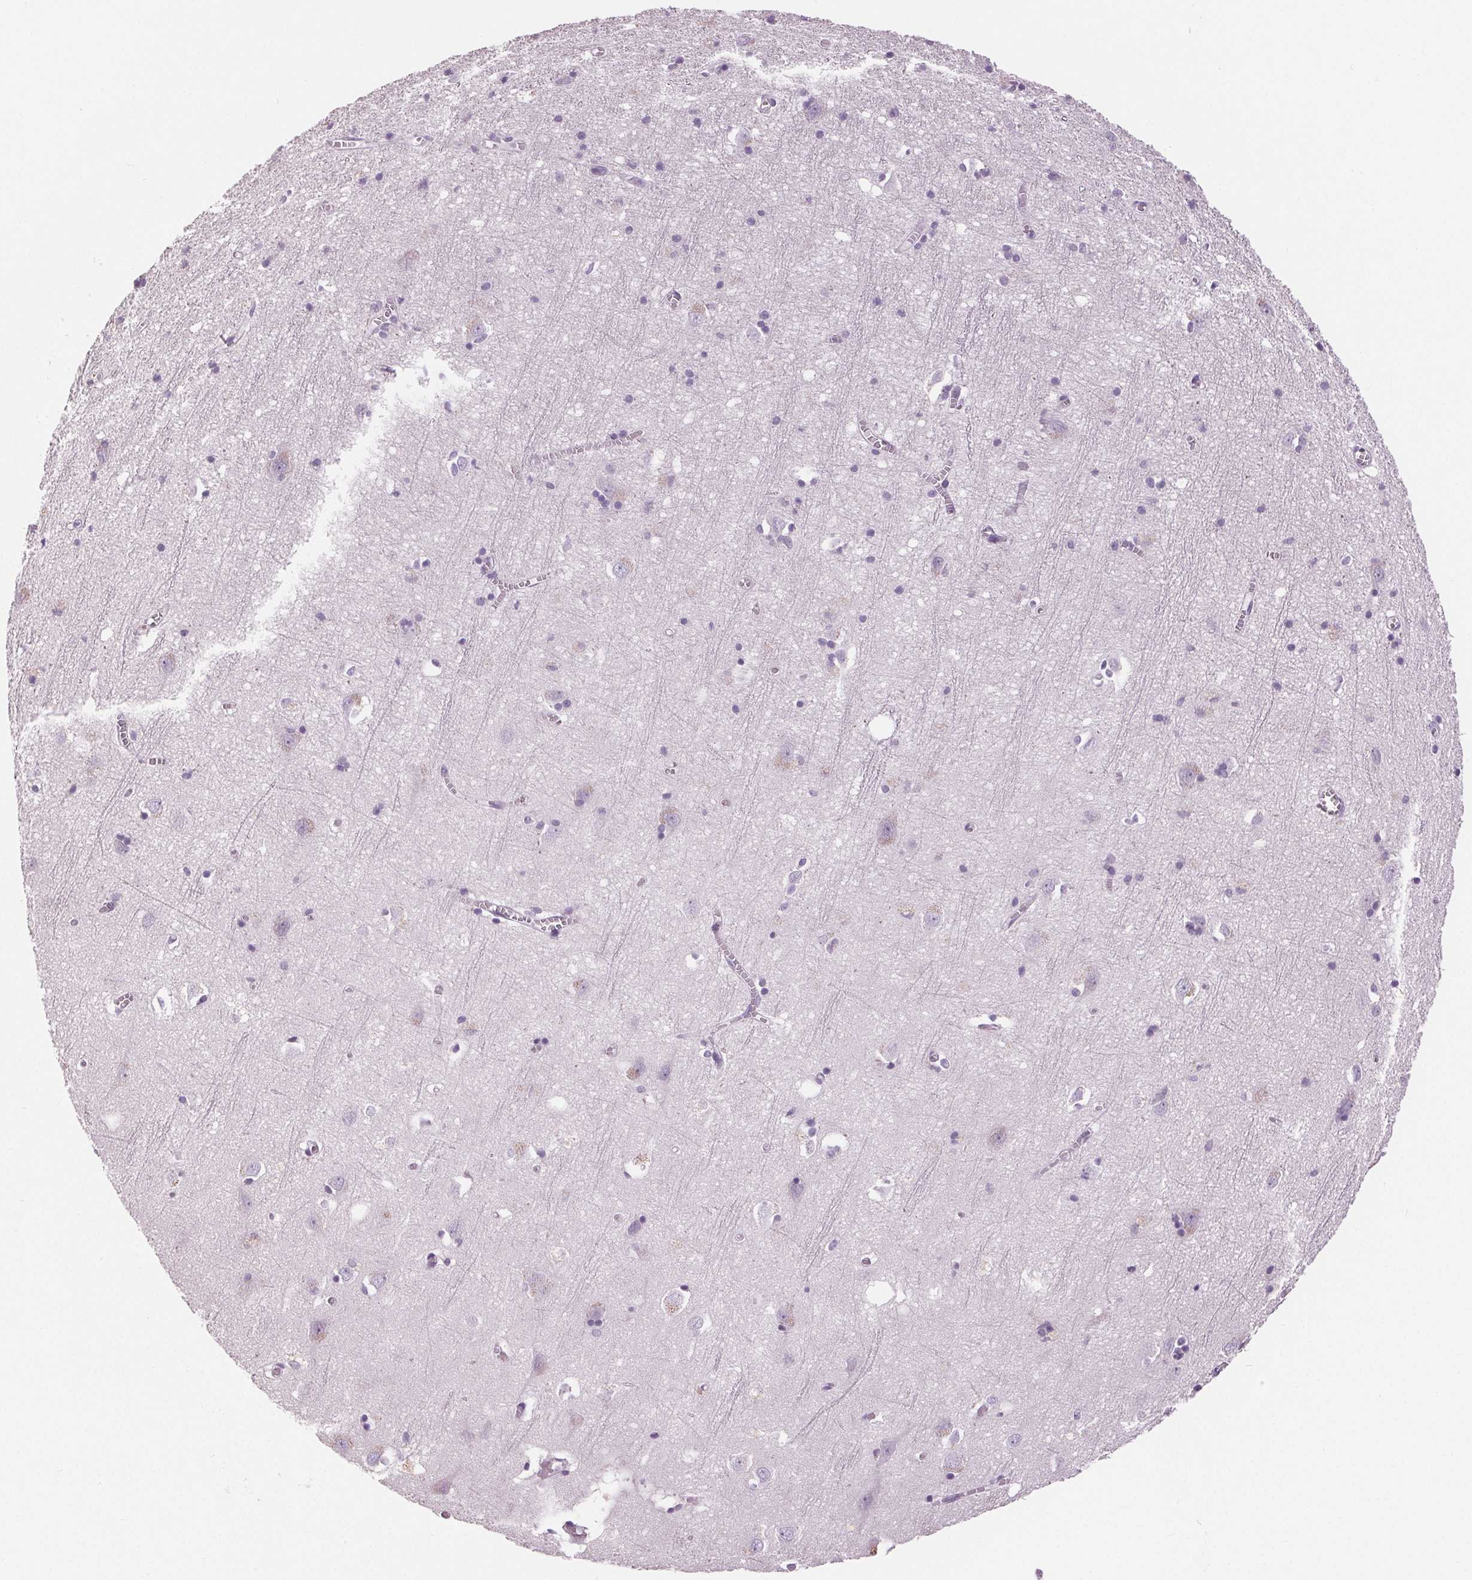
{"staining": {"intensity": "negative", "quantity": "none", "location": "none"}, "tissue": "cerebral cortex", "cell_type": "Endothelial cells", "image_type": "normal", "snomed": [{"axis": "morphology", "description": "Normal tissue, NOS"}, {"axis": "topography", "description": "Cerebral cortex"}], "caption": "Human cerebral cortex stained for a protein using immunohistochemistry shows no staining in endothelial cells.", "gene": "MISP", "patient": {"sex": "male", "age": 70}}